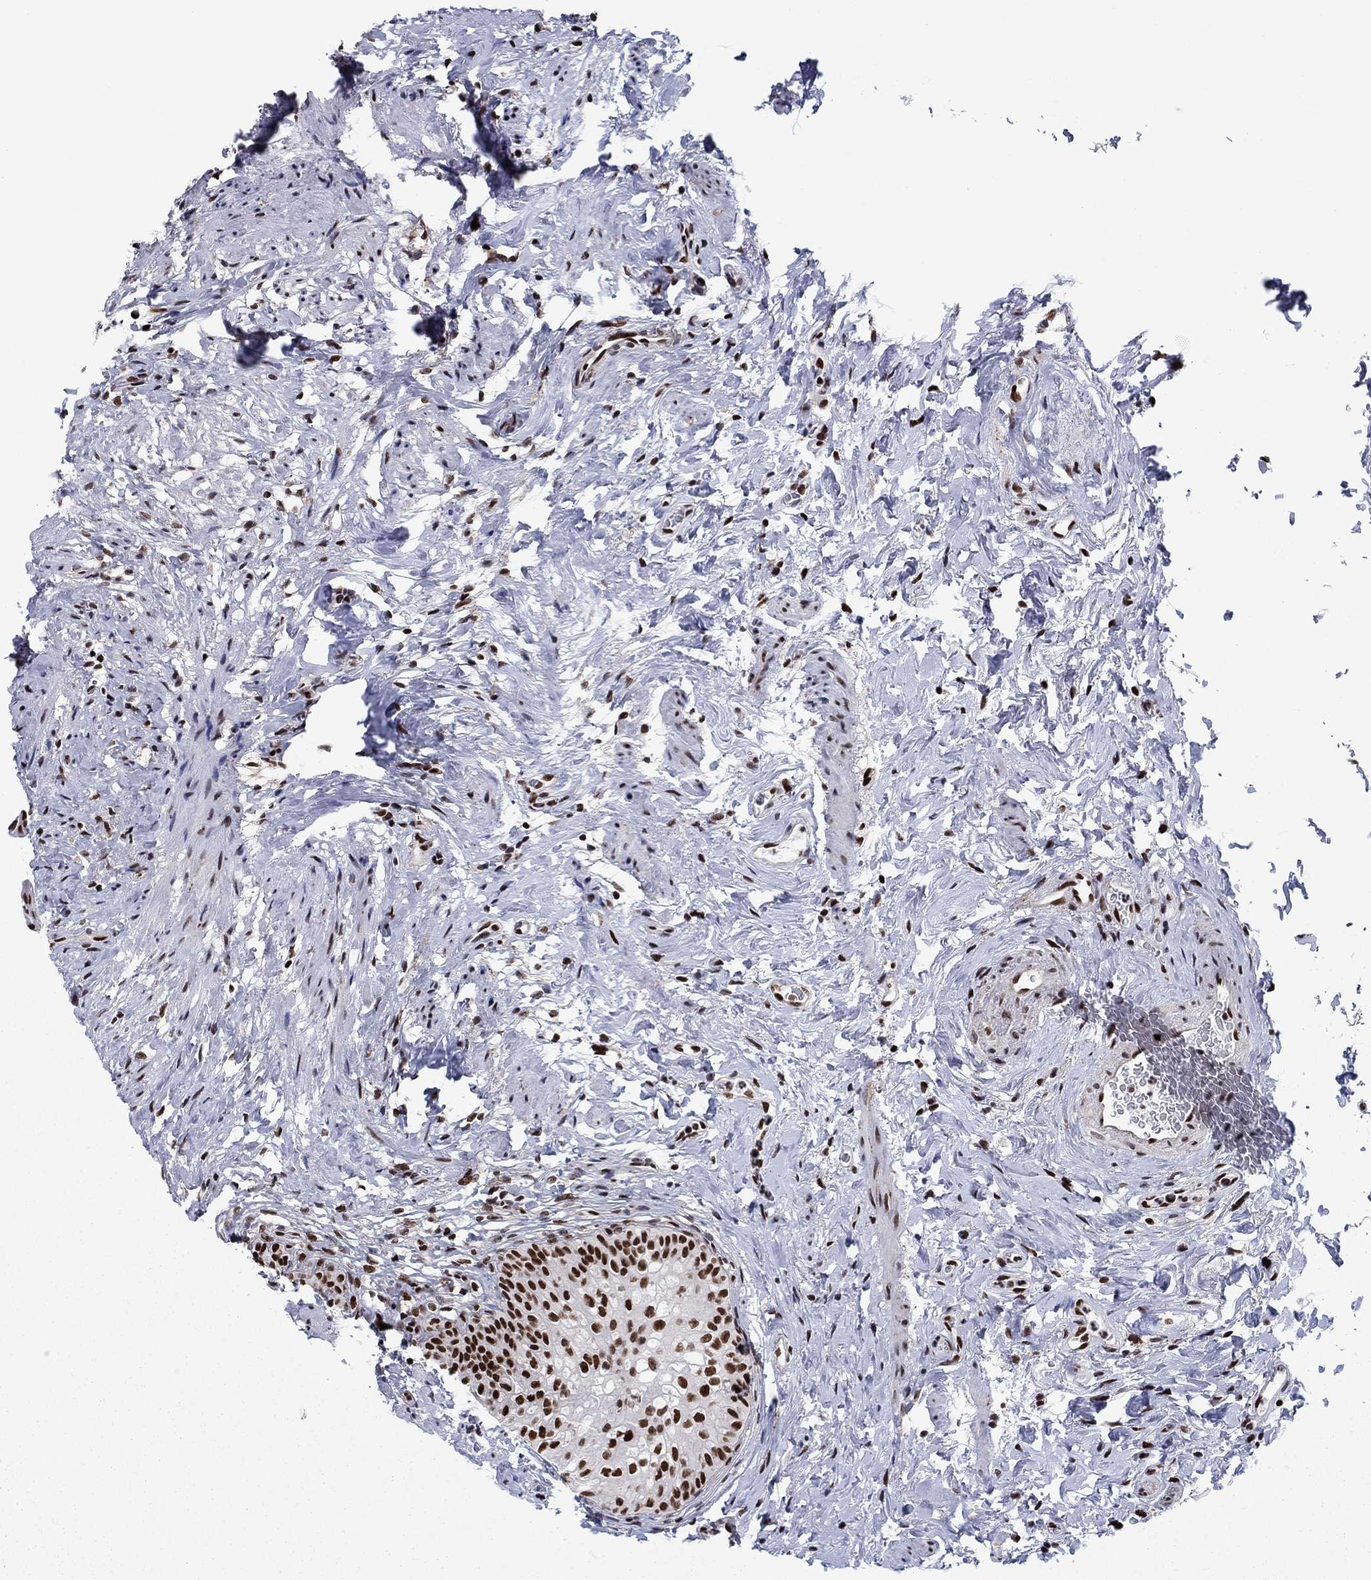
{"staining": {"intensity": "strong", "quantity": ">75%", "location": "nuclear"}, "tissue": "urinary bladder", "cell_type": "Urothelial cells", "image_type": "normal", "snomed": [{"axis": "morphology", "description": "Normal tissue, NOS"}, {"axis": "topography", "description": "Urinary bladder"}], "caption": "Urothelial cells show high levels of strong nuclear expression in approximately >75% of cells in benign urinary bladder.", "gene": "RPRD1B", "patient": {"sex": "male", "age": 76}}